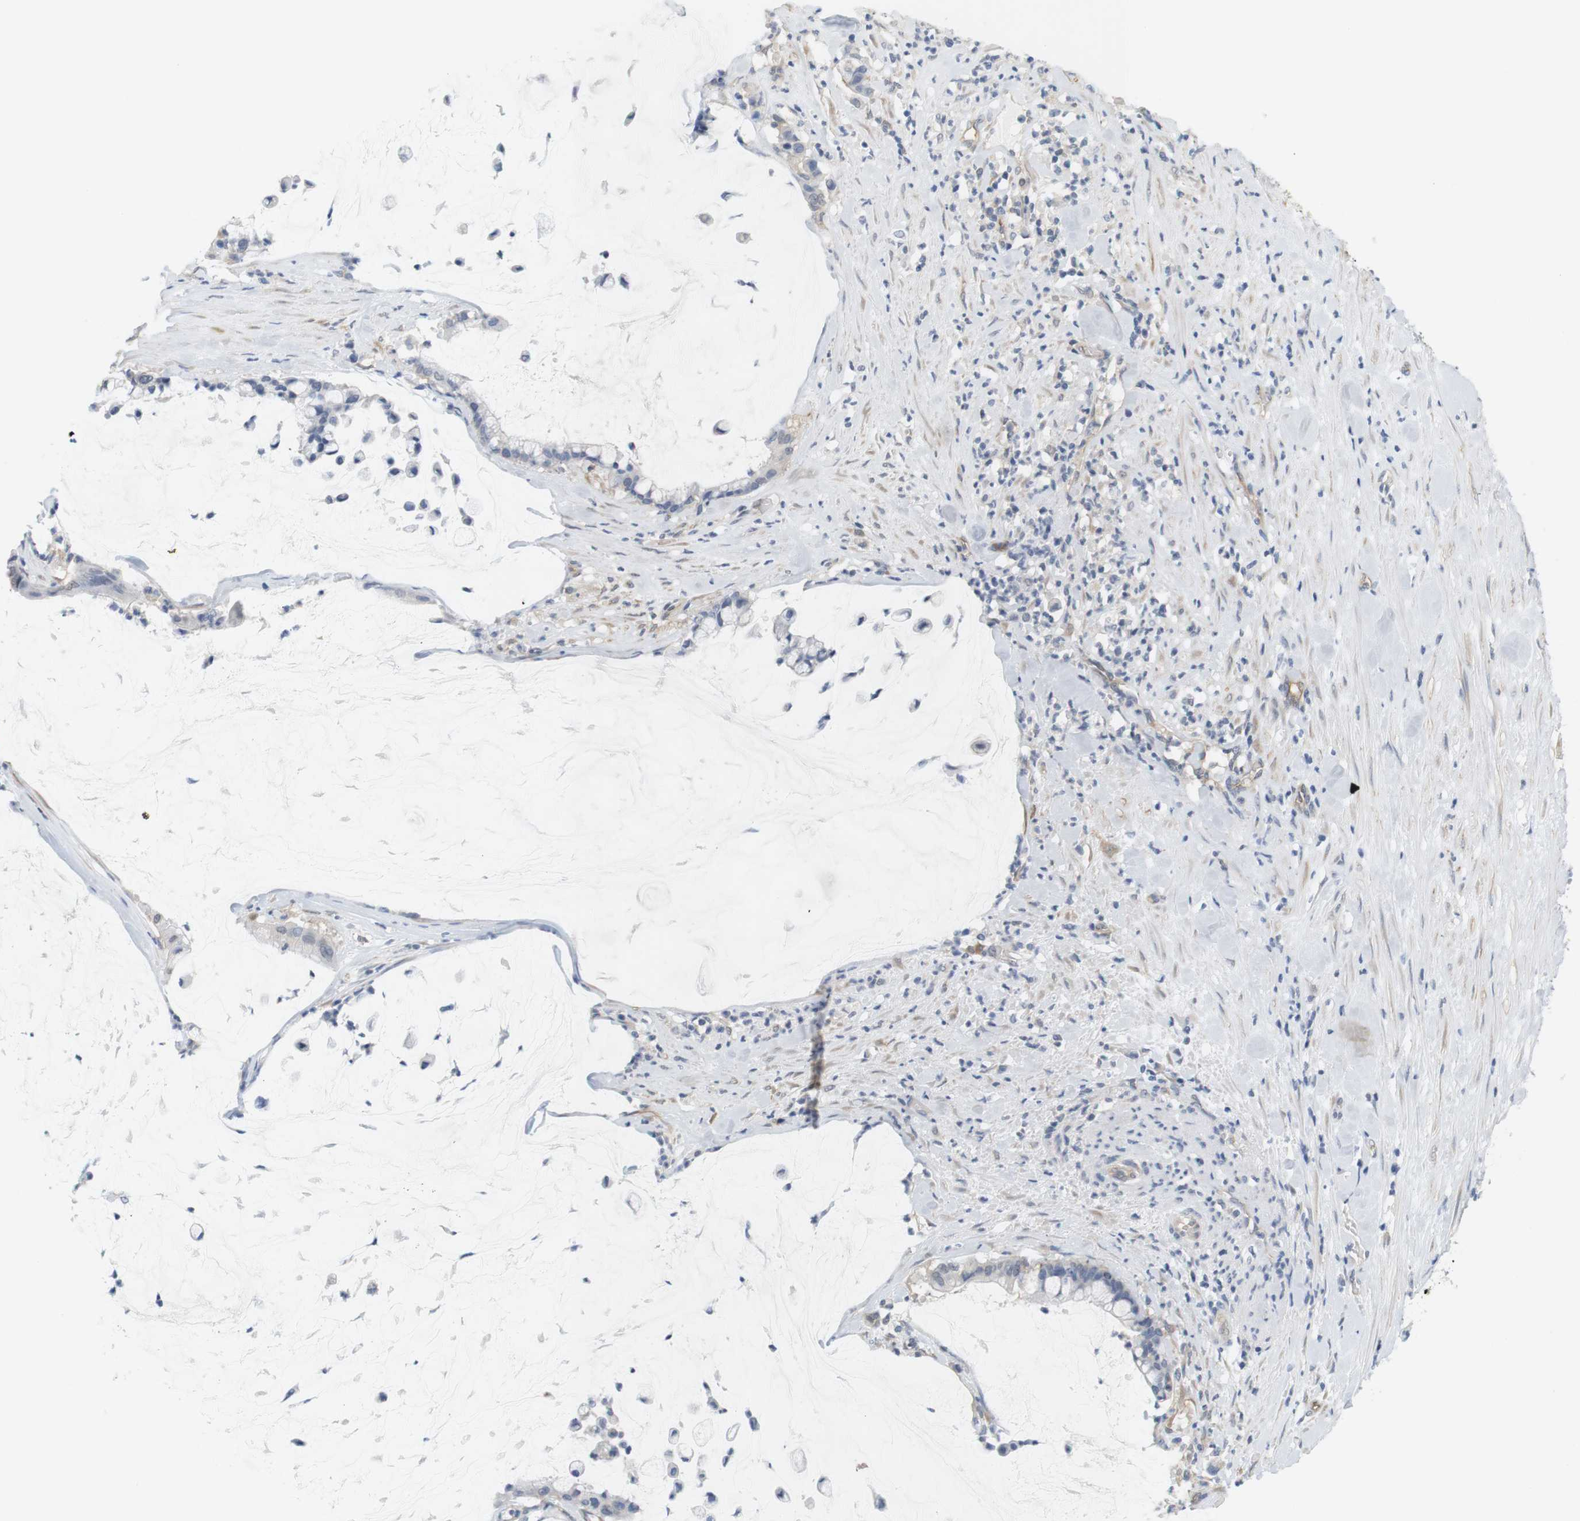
{"staining": {"intensity": "negative", "quantity": "none", "location": "none"}, "tissue": "pancreatic cancer", "cell_type": "Tumor cells", "image_type": "cancer", "snomed": [{"axis": "morphology", "description": "Adenocarcinoma, NOS"}, {"axis": "topography", "description": "Pancreas"}], "caption": "This is an immunohistochemistry photomicrograph of pancreatic cancer (adenocarcinoma). There is no positivity in tumor cells.", "gene": "OSR1", "patient": {"sex": "male", "age": 41}}